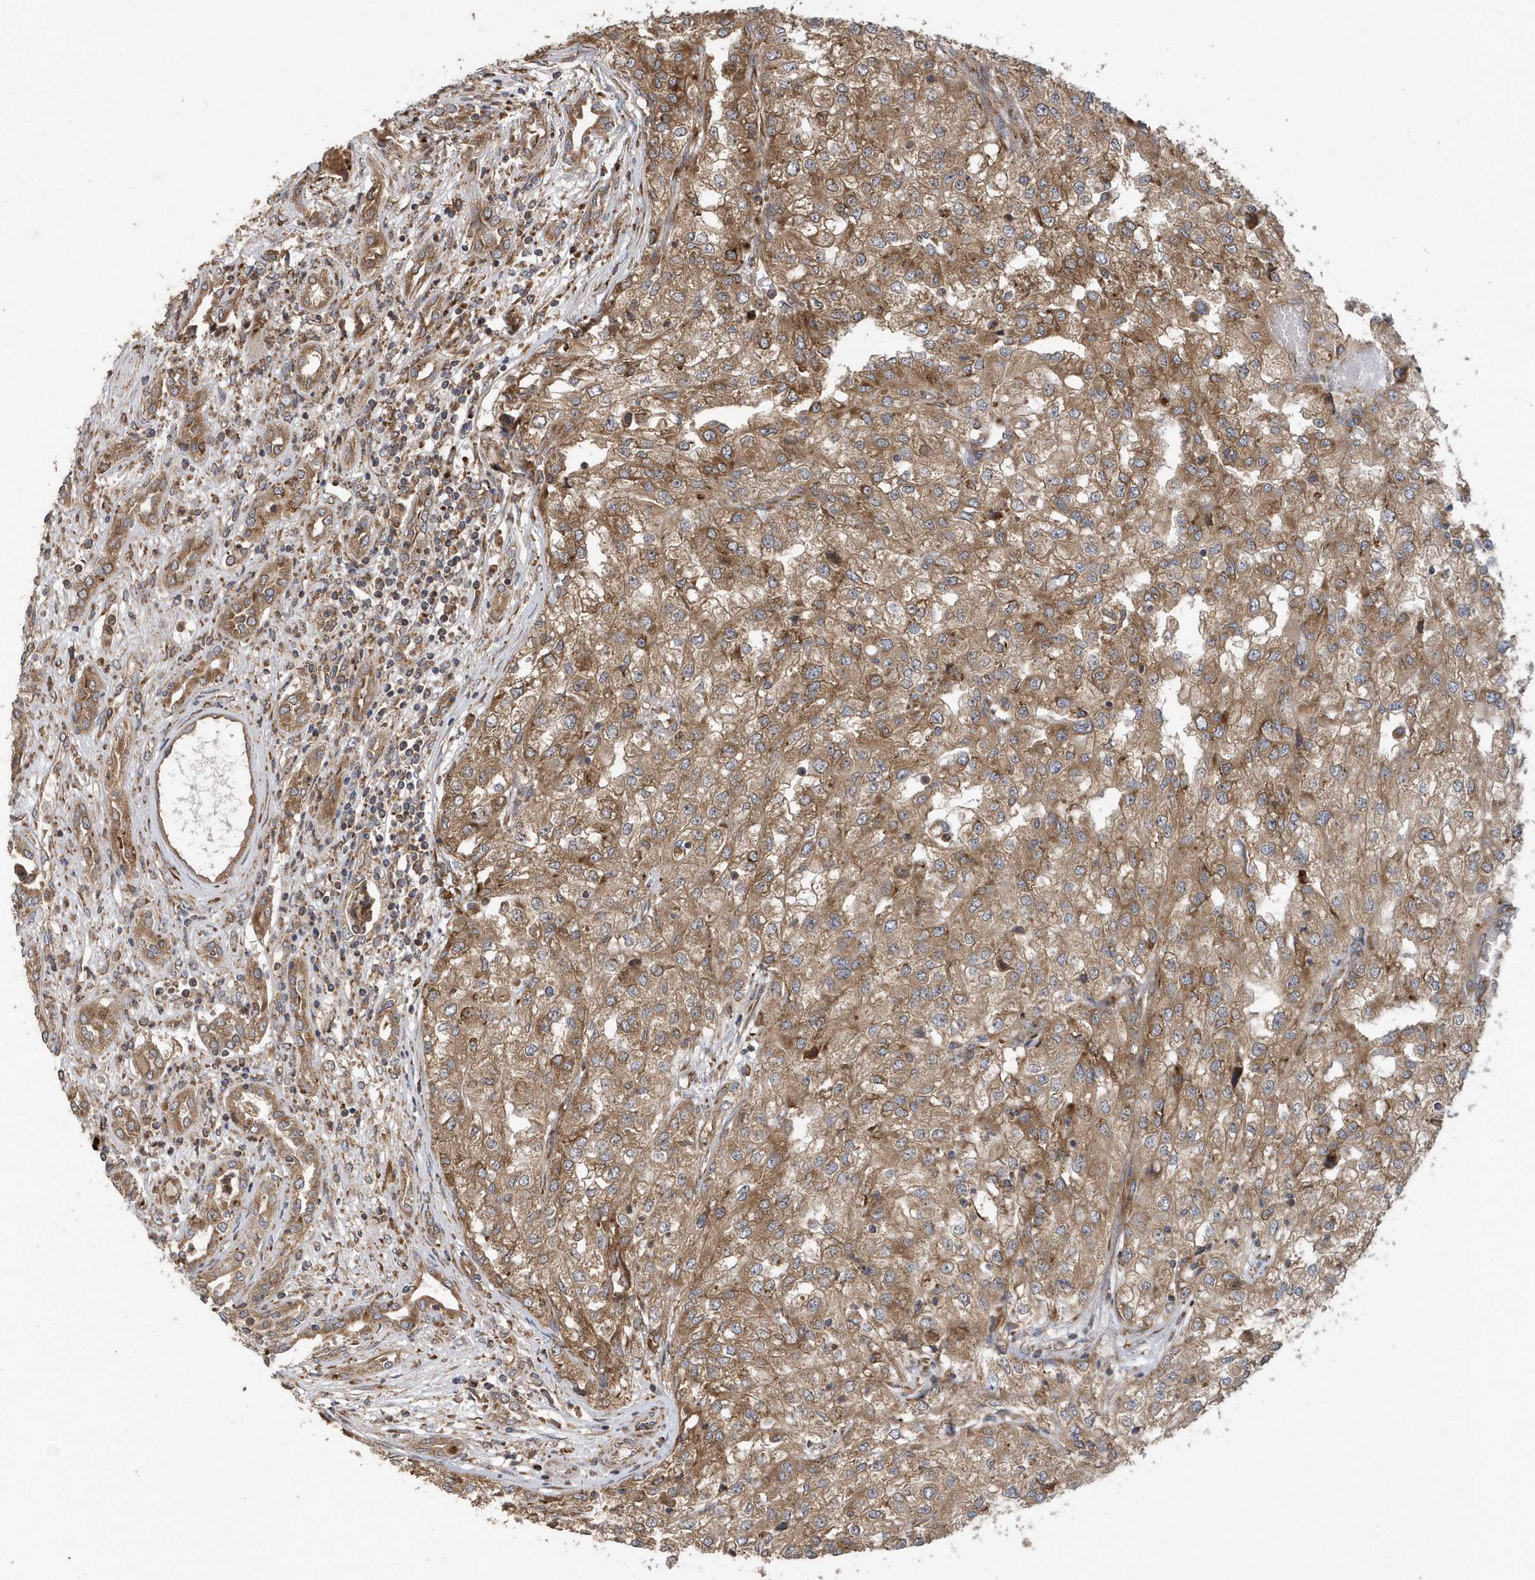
{"staining": {"intensity": "moderate", "quantity": ">75%", "location": "cytoplasmic/membranous"}, "tissue": "renal cancer", "cell_type": "Tumor cells", "image_type": "cancer", "snomed": [{"axis": "morphology", "description": "Adenocarcinoma, NOS"}, {"axis": "topography", "description": "Kidney"}], "caption": "Moderate cytoplasmic/membranous staining for a protein is seen in approximately >75% of tumor cells of renal cancer (adenocarcinoma) using immunohistochemistry (IHC).", "gene": "WASHC5", "patient": {"sex": "female", "age": 54}}